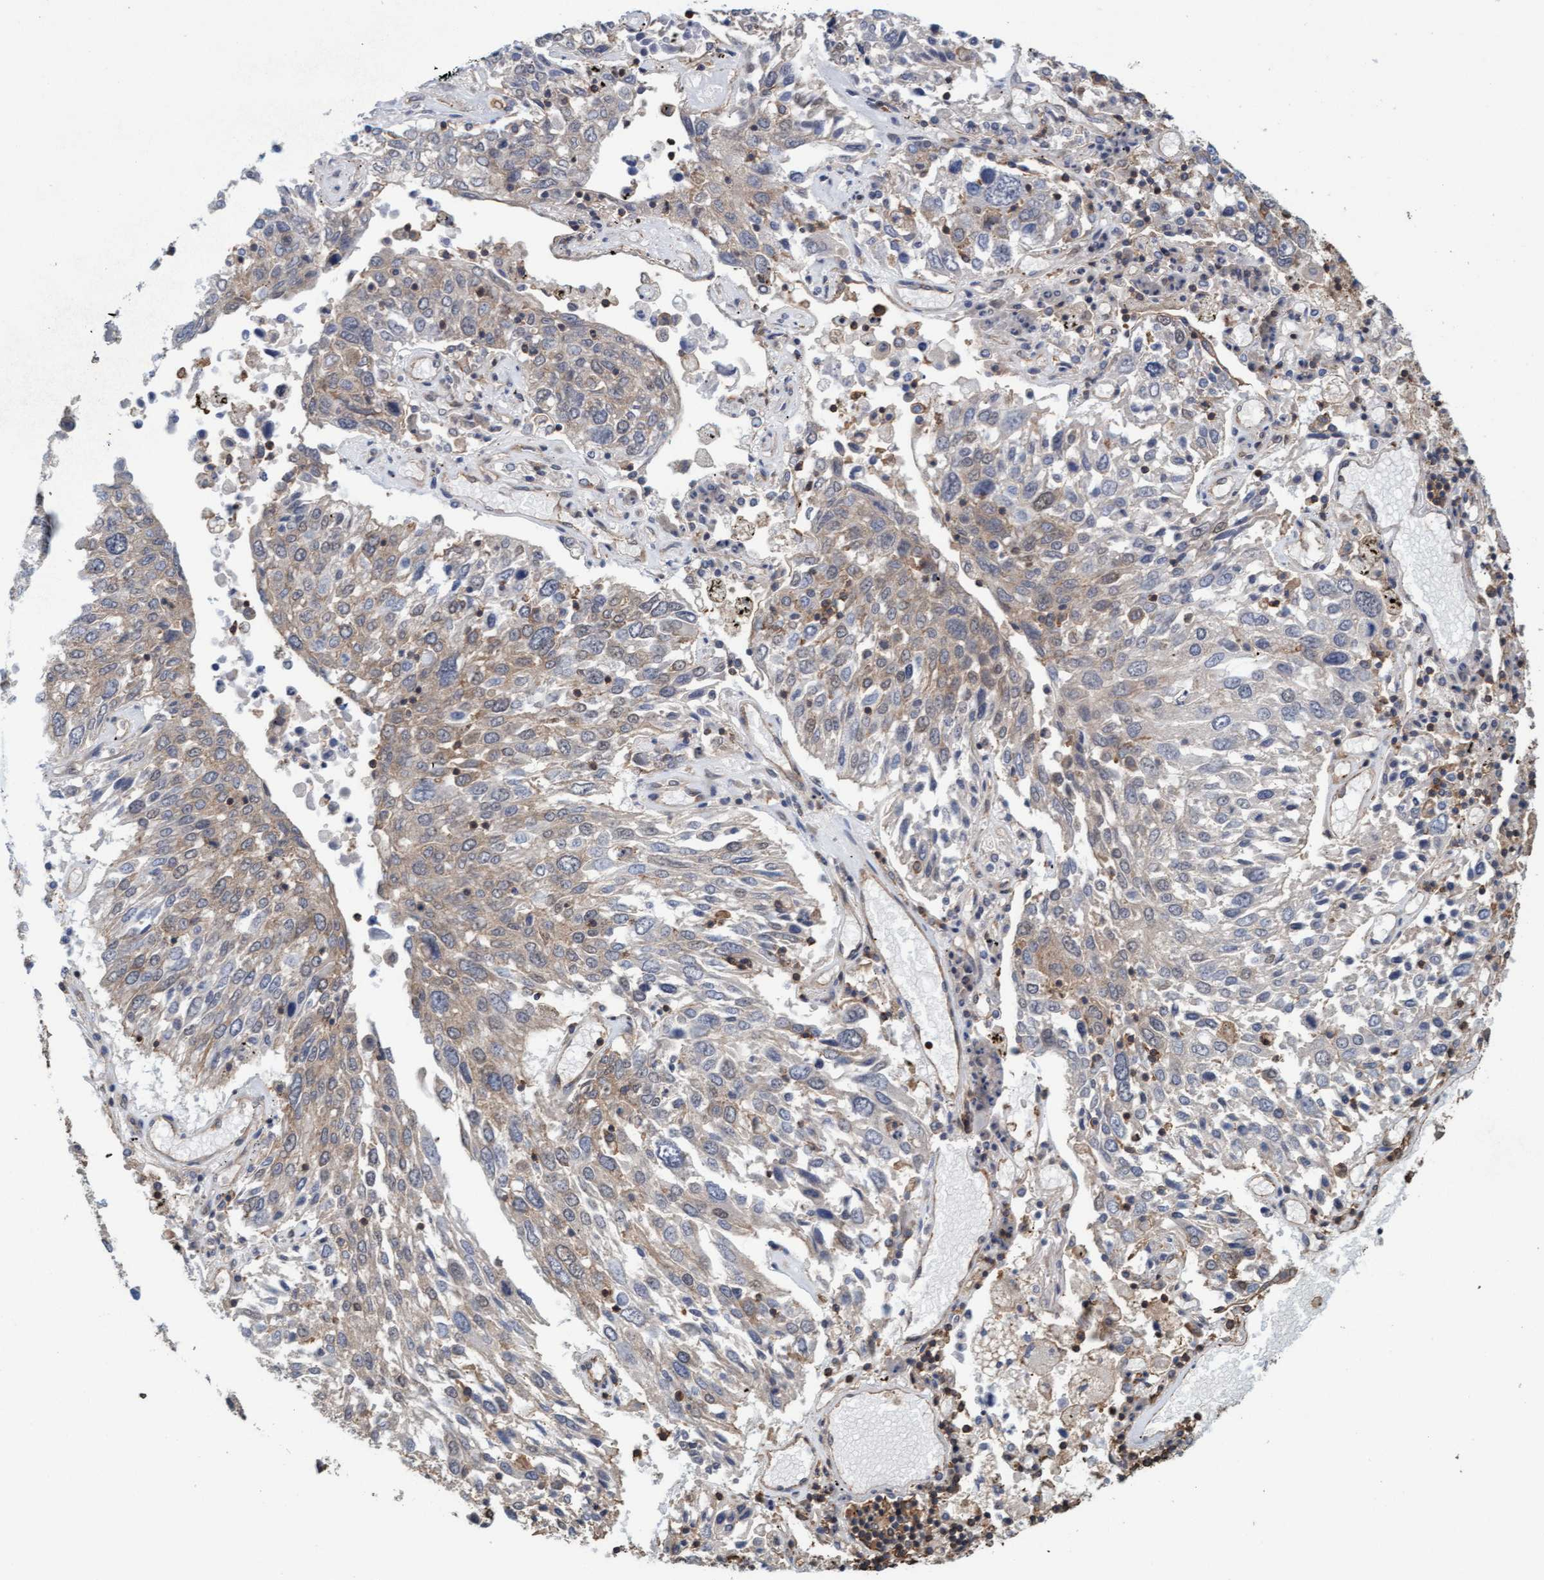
{"staining": {"intensity": "weak", "quantity": ">75%", "location": "cytoplasmic/membranous"}, "tissue": "lung cancer", "cell_type": "Tumor cells", "image_type": "cancer", "snomed": [{"axis": "morphology", "description": "Squamous cell carcinoma, NOS"}, {"axis": "topography", "description": "Lung"}], "caption": "Lung squamous cell carcinoma stained with DAB IHC displays low levels of weak cytoplasmic/membranous positivity in approximately >75% of tumor cells. (Stains: DAB (3,3'-diaminobenzidine) in brown, nuclei in blue, Microscopy: brightfield microscopy at high magnification).", "gene": "FXR2", "patient": {"sex": "male", "age": 65}}